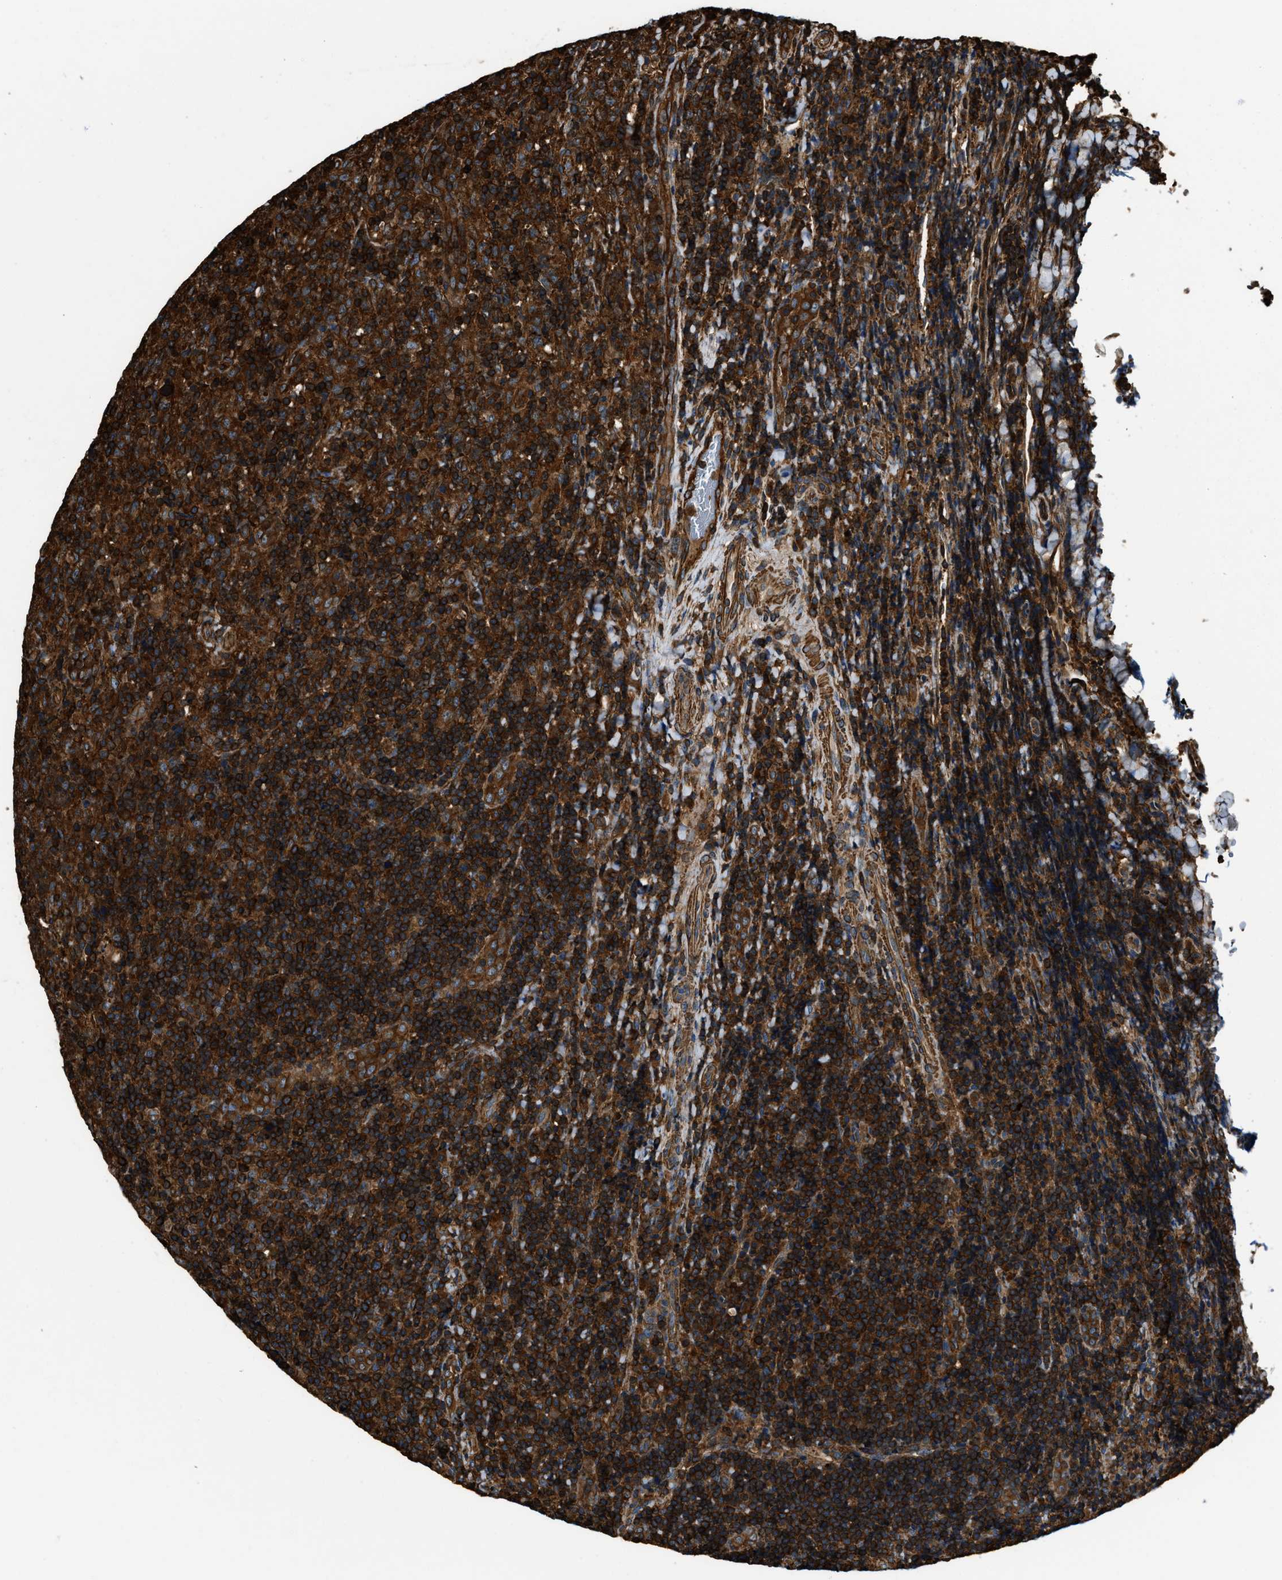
{"staining": {"intensity": "strong", "quantity": ">75%", "location": "cytoplasmic/membranous"}, "tissue": "lymphoma", "cell_type": "Tumor cells", "image_type": "cancer", "snomed": [{"axis": "morphology", "description": "Malignant lymphoma, non-Hodgkin's type, High grade"}, {"axis": "topography", "description": "Tonsil"}], "caption": "IHC (DAB) staining of malignant lymphoma, non-Hodgkin's type (high-grade) reveals strong cytoplasmic/membranous protein staining in approximately >75% of tumor cells.", "gene": "YARS1", "patient": {"sex": "female", "age": 36}}